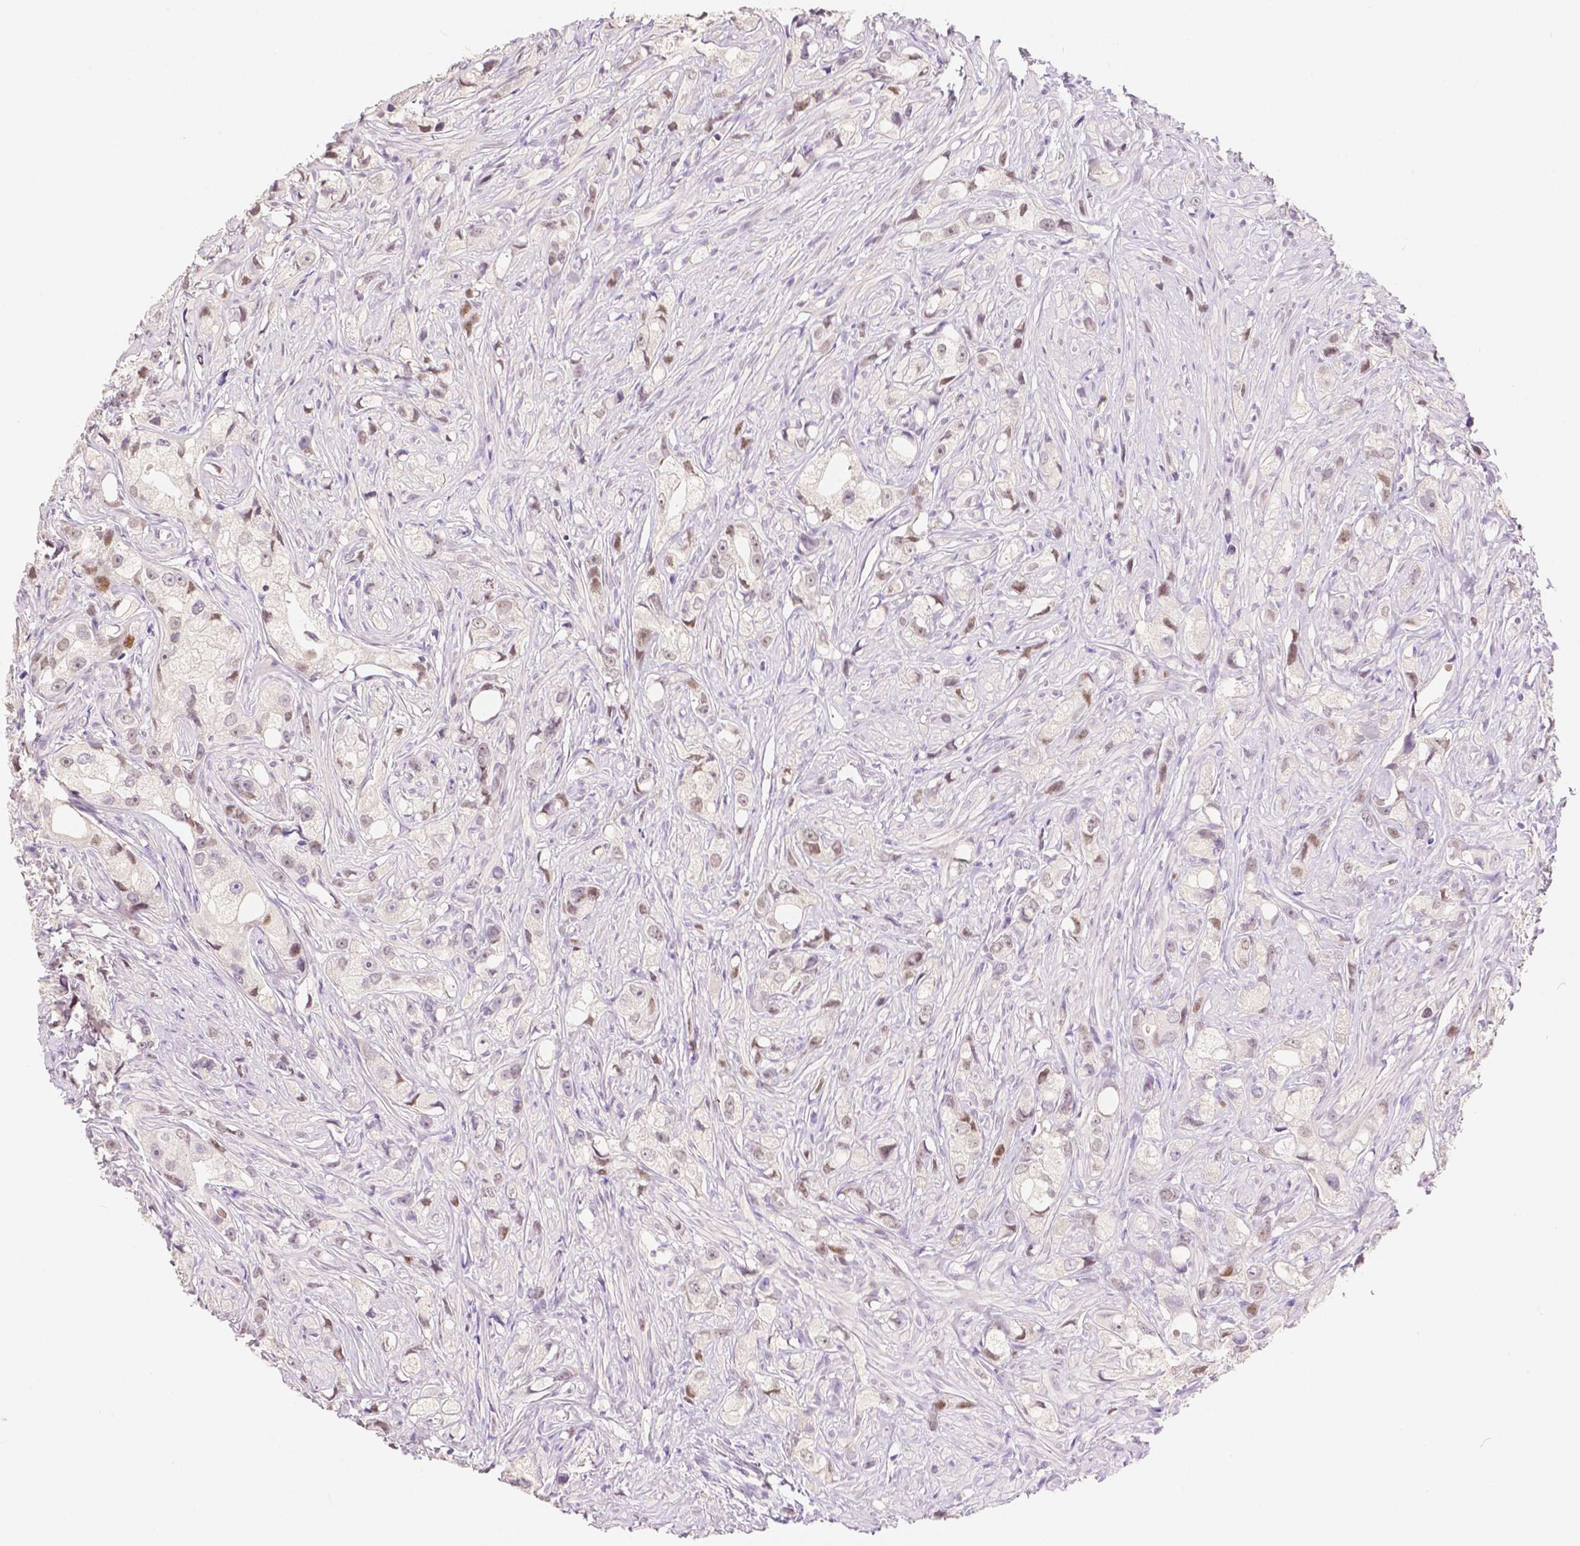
{"staining": {"intensity": "weak", "quantity": "25%-75%", "location": "nuclear"}, "tissue": "prostate cancer", "cell_type": "Tumor cells", "image_type": "cancer", "snomed": [{"axis": "morphology", "description": "Adenocarcinoma, High grade"}, {"axis": "topography", "description": "Prostate"}], "caption": "Human prostate adenocarcinoma (high-grade) stained with a protein marker reveals weak staining in tumor cells.", "gene": "HNF1B", "patient": {"sex": "male", "age": 75}}